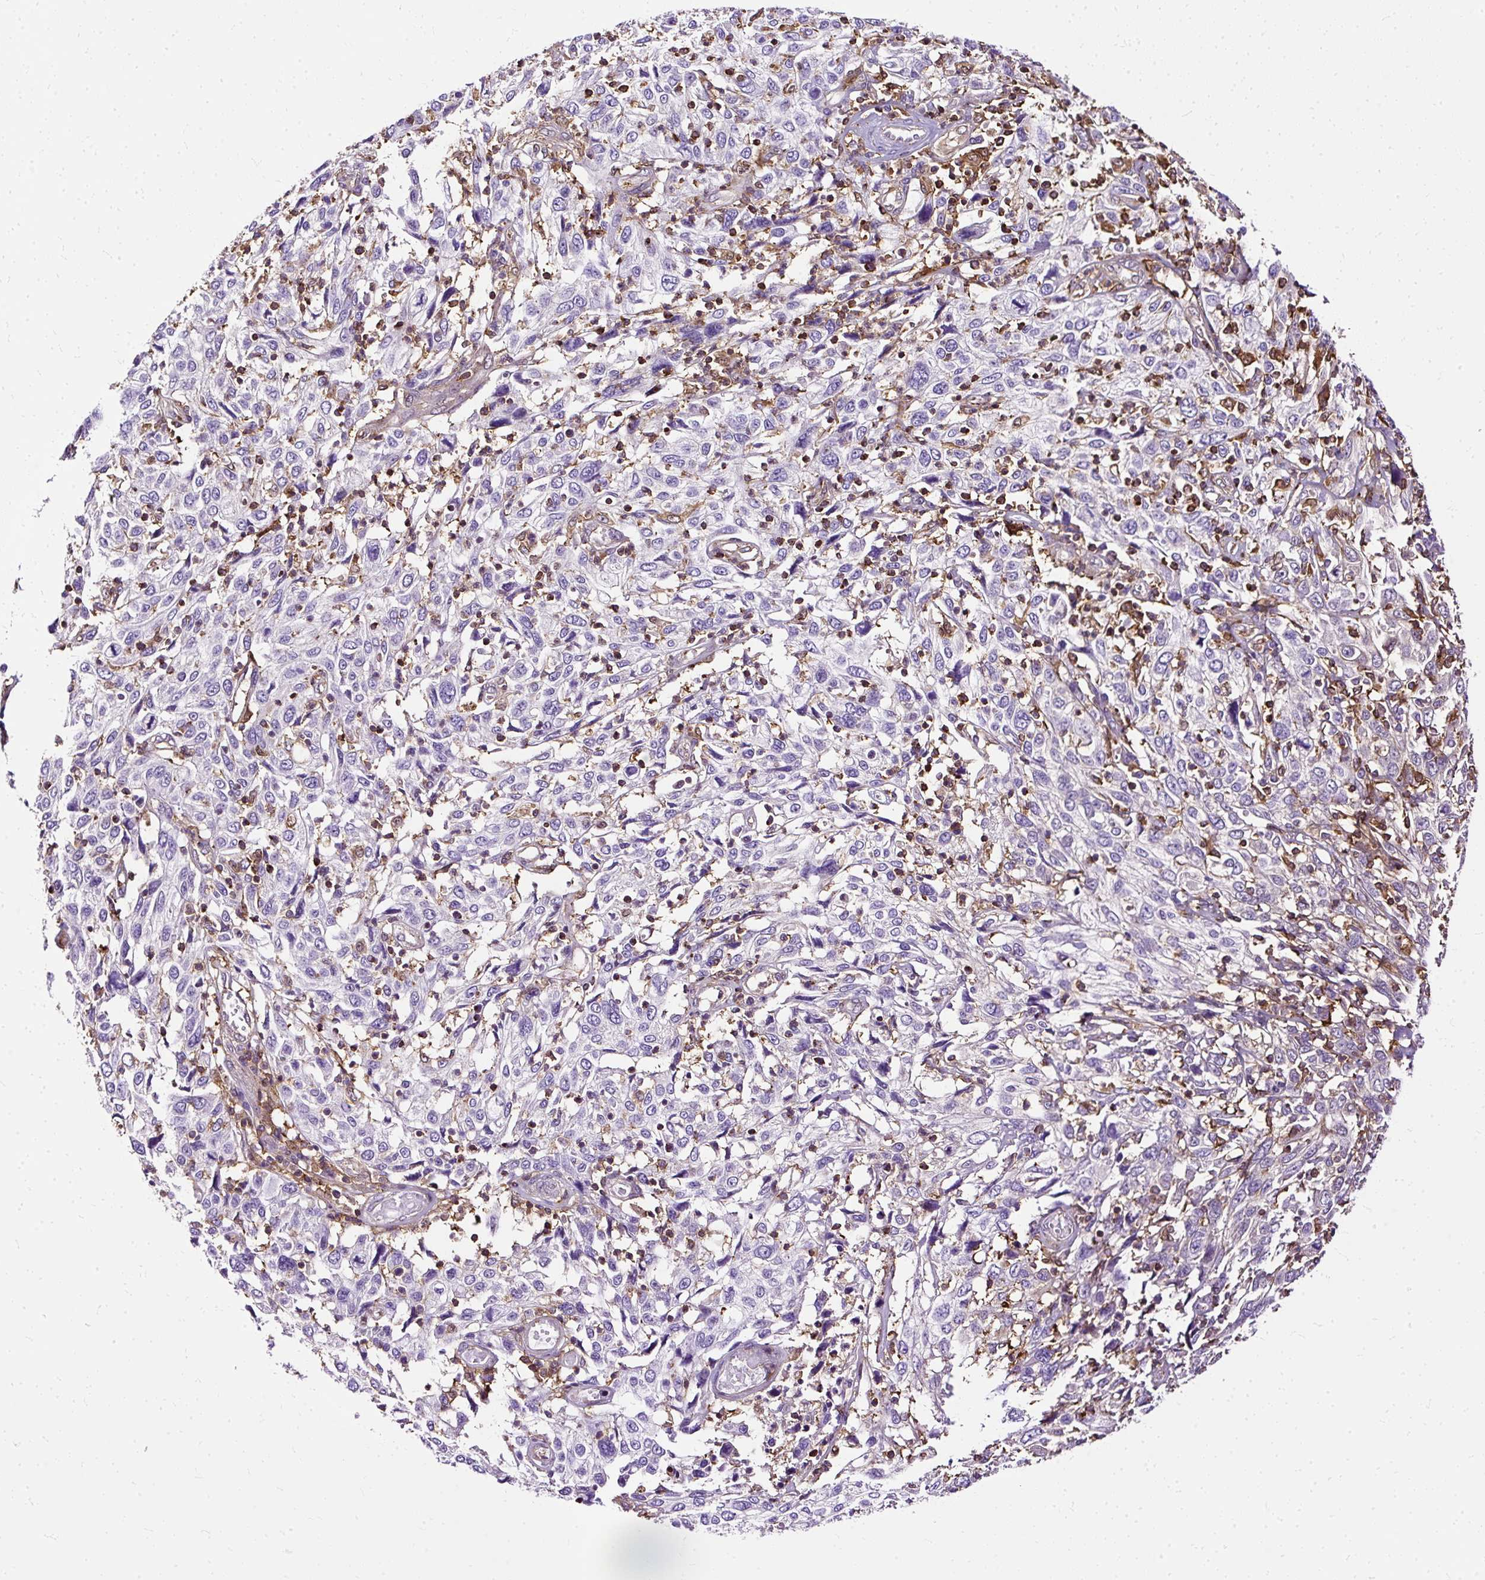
{"staining": {"intensity": "negative", "quantity": "none", "location": "none"}, "tissue": "cervical cancer", "cell_type": "Tumor cells", "image_type": "cancer", "snomed": [{"axis": "morphology", "description": "Squamous cell carcinoma, NOS"}, {"axis": "topography", "description": "Cervix"}], "caption": "IHC of cervical cancer shows no positivity in tumor cells.", "gene": "TWF2", "patient": {"sex": "female", "age": 46}}